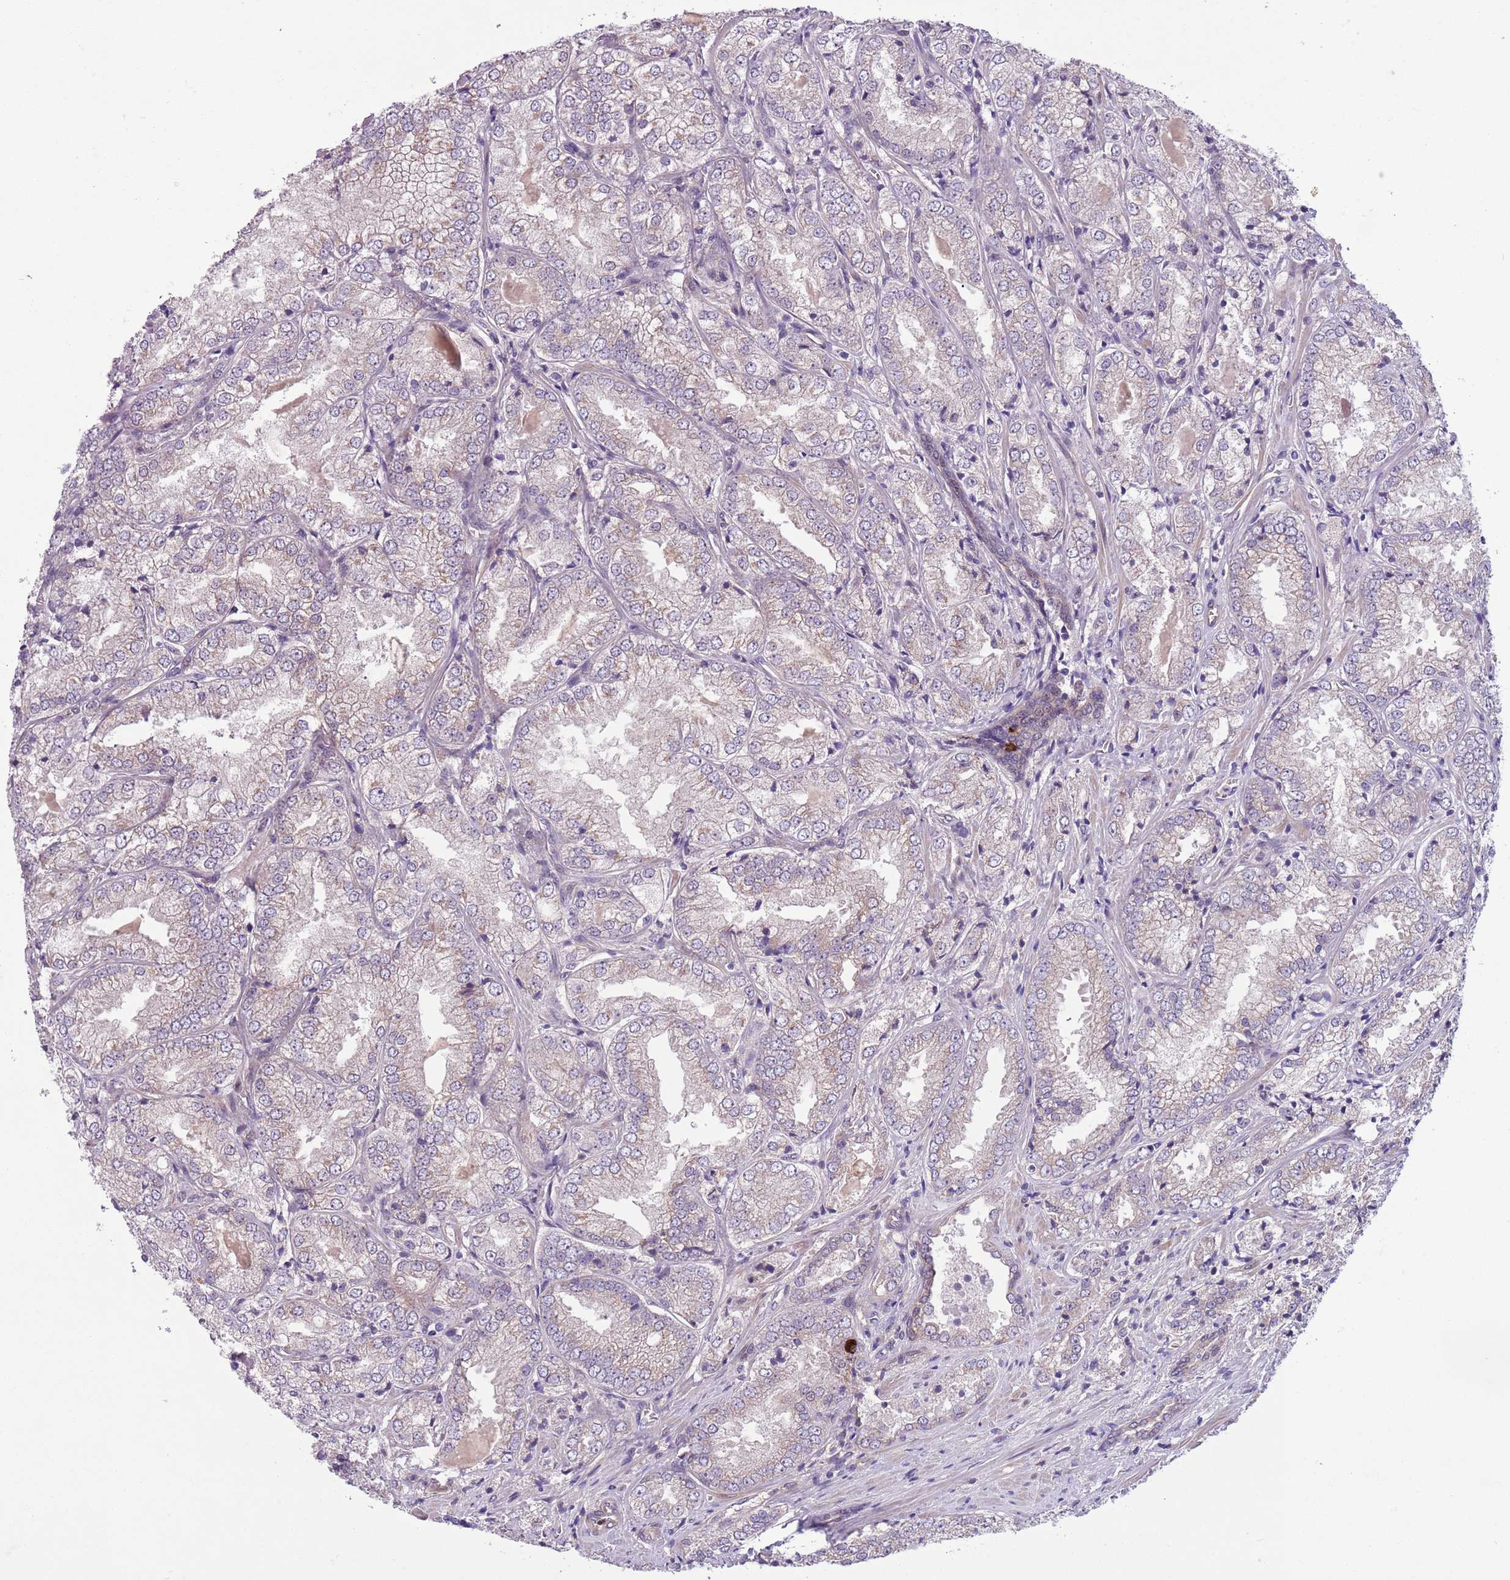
{"staining": {"intensity": "weak", "quantity": "<25%", "location": "cytoplasmic/membranous"}, "tissue": "prostate cancer", "cell_type": "Tumor cells", "image_type": "cancer", "snomed": [{"axis": "morphology", "description": "Adenocarcinoma, High grade"}, {"axis": "topography", "description": "Prostate"}], "caption": "DAB immunohistochemical staining of human prostate cancer (high-grade adenocarcinoma) demonstrates no significant expression in tumor cells.", "gene": "ADCY7", "patient": {"sex": "male", "age": 63}}